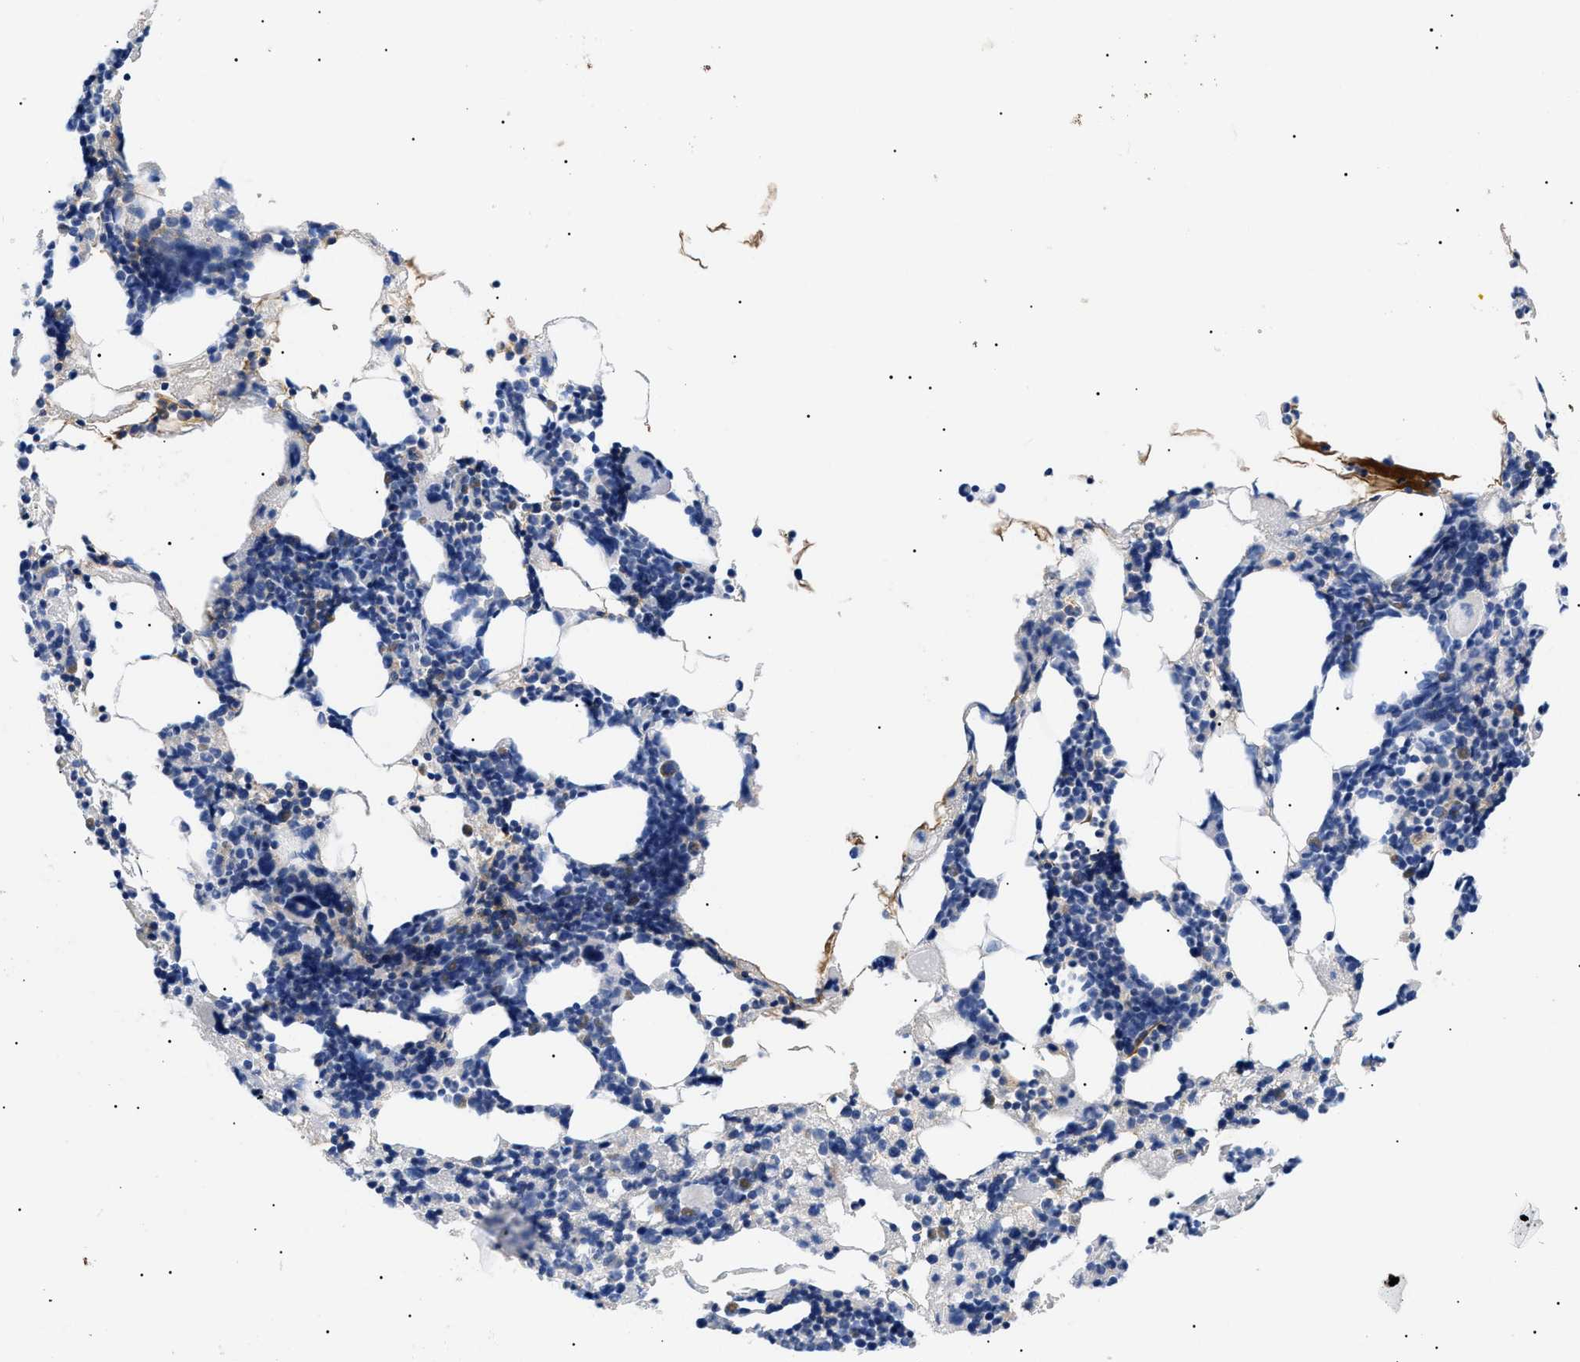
{"staining": {"intensity": "negative", "quantity": "none", "location": "none"}, "tissue": "bone marrow", "cell_type": "Hematopoietic cells", "image_type": "normal", "snomed": [{"axis": "morphology", "description": "Normal tissue, NOS"}, {"axis": "morphology", "description": "Inflammation, NOS"}, {"axis": "topography", "description": "Bone marrow"}], "caption": "Immunohistochemistry (IHC) of unremarkable bone marrow shows no positivity in hematopoietic cells.", "gene": "ACKR1", "patient": {"sex": "female", "age": 64}}